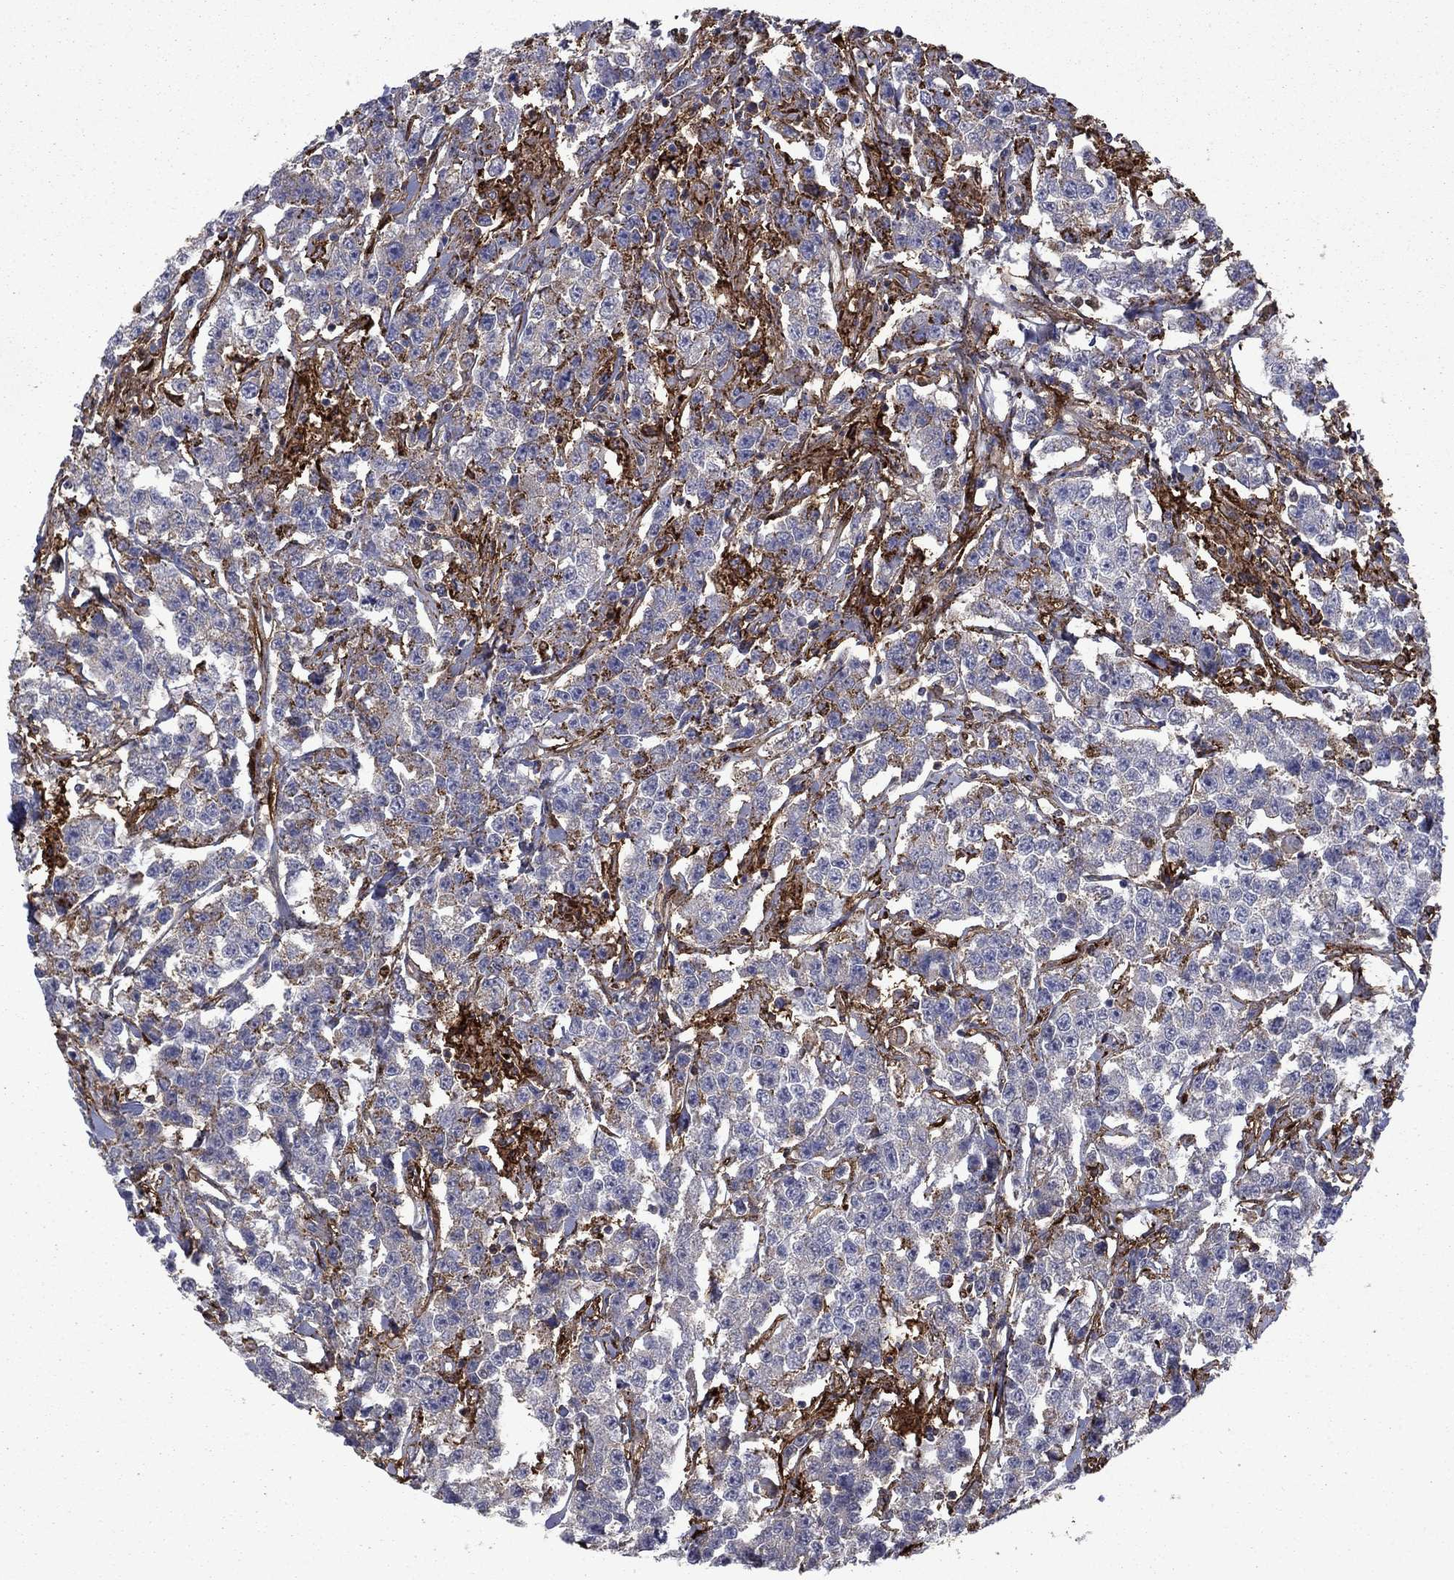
{"staining": {"intensity": "moderate", "quantity": "25%-75%", "location": "cytoplasmic/membranous"}, "tissue": "testis cancer", "cell_type": "Tumor cells", "image_type": "cancer", "snomed": [{"axis": "morphology", "description": "Seminoma, NOS"}, {"axis": "topography", "description": "Testis"}], "caption": "Protein staining by IHC displays moderate cytoplasmic/membranous expression in approximately 25%-75% of tumor cells in testis cancer (seminoma). (DAB IHC with brightfield microscopy, high magnification).", "gene": "PLAU", "patient": {"sex": "male", "age": 59}}